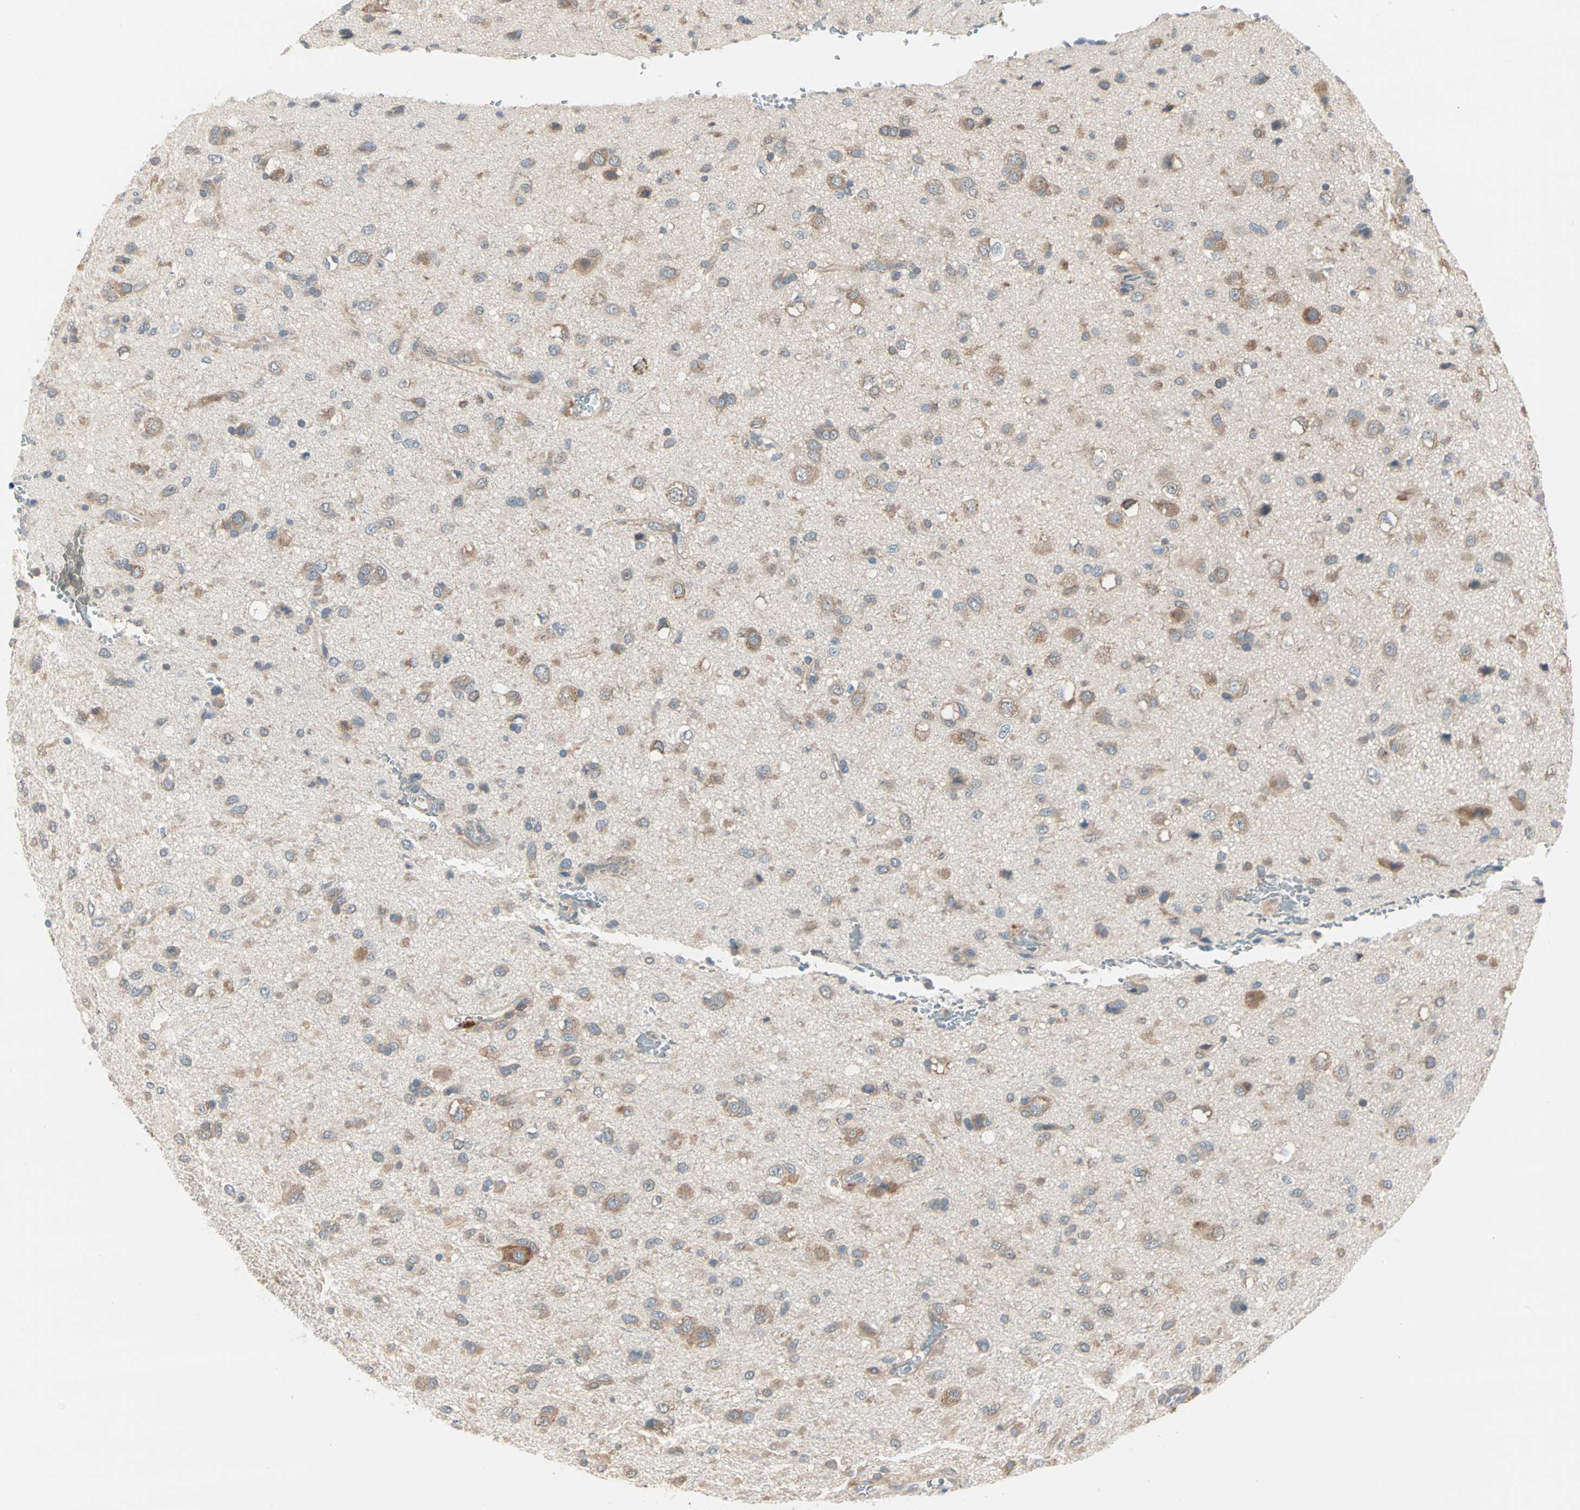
{"staining": {"intensity": "moderate", "quantity": ">75%", "location": "cytoplasmic/membranous"}, "tissue": "glioma", "cell_type": "Tumor cells", "image_type": "cancer", "snomed": [{"axis": "morphology", "description": "Glioma, malignant, Low grade"}, {"axis": "topography", "description": "Brain"}], "caption": "This is an image of immunohistochemistry staining of low-grade glioma (malignant), which shows moderate staining in the cytoplasmic/membranous of tumor cells.", "gene": "ZFP36", "patient": {"sex": "male", "age": 77}}